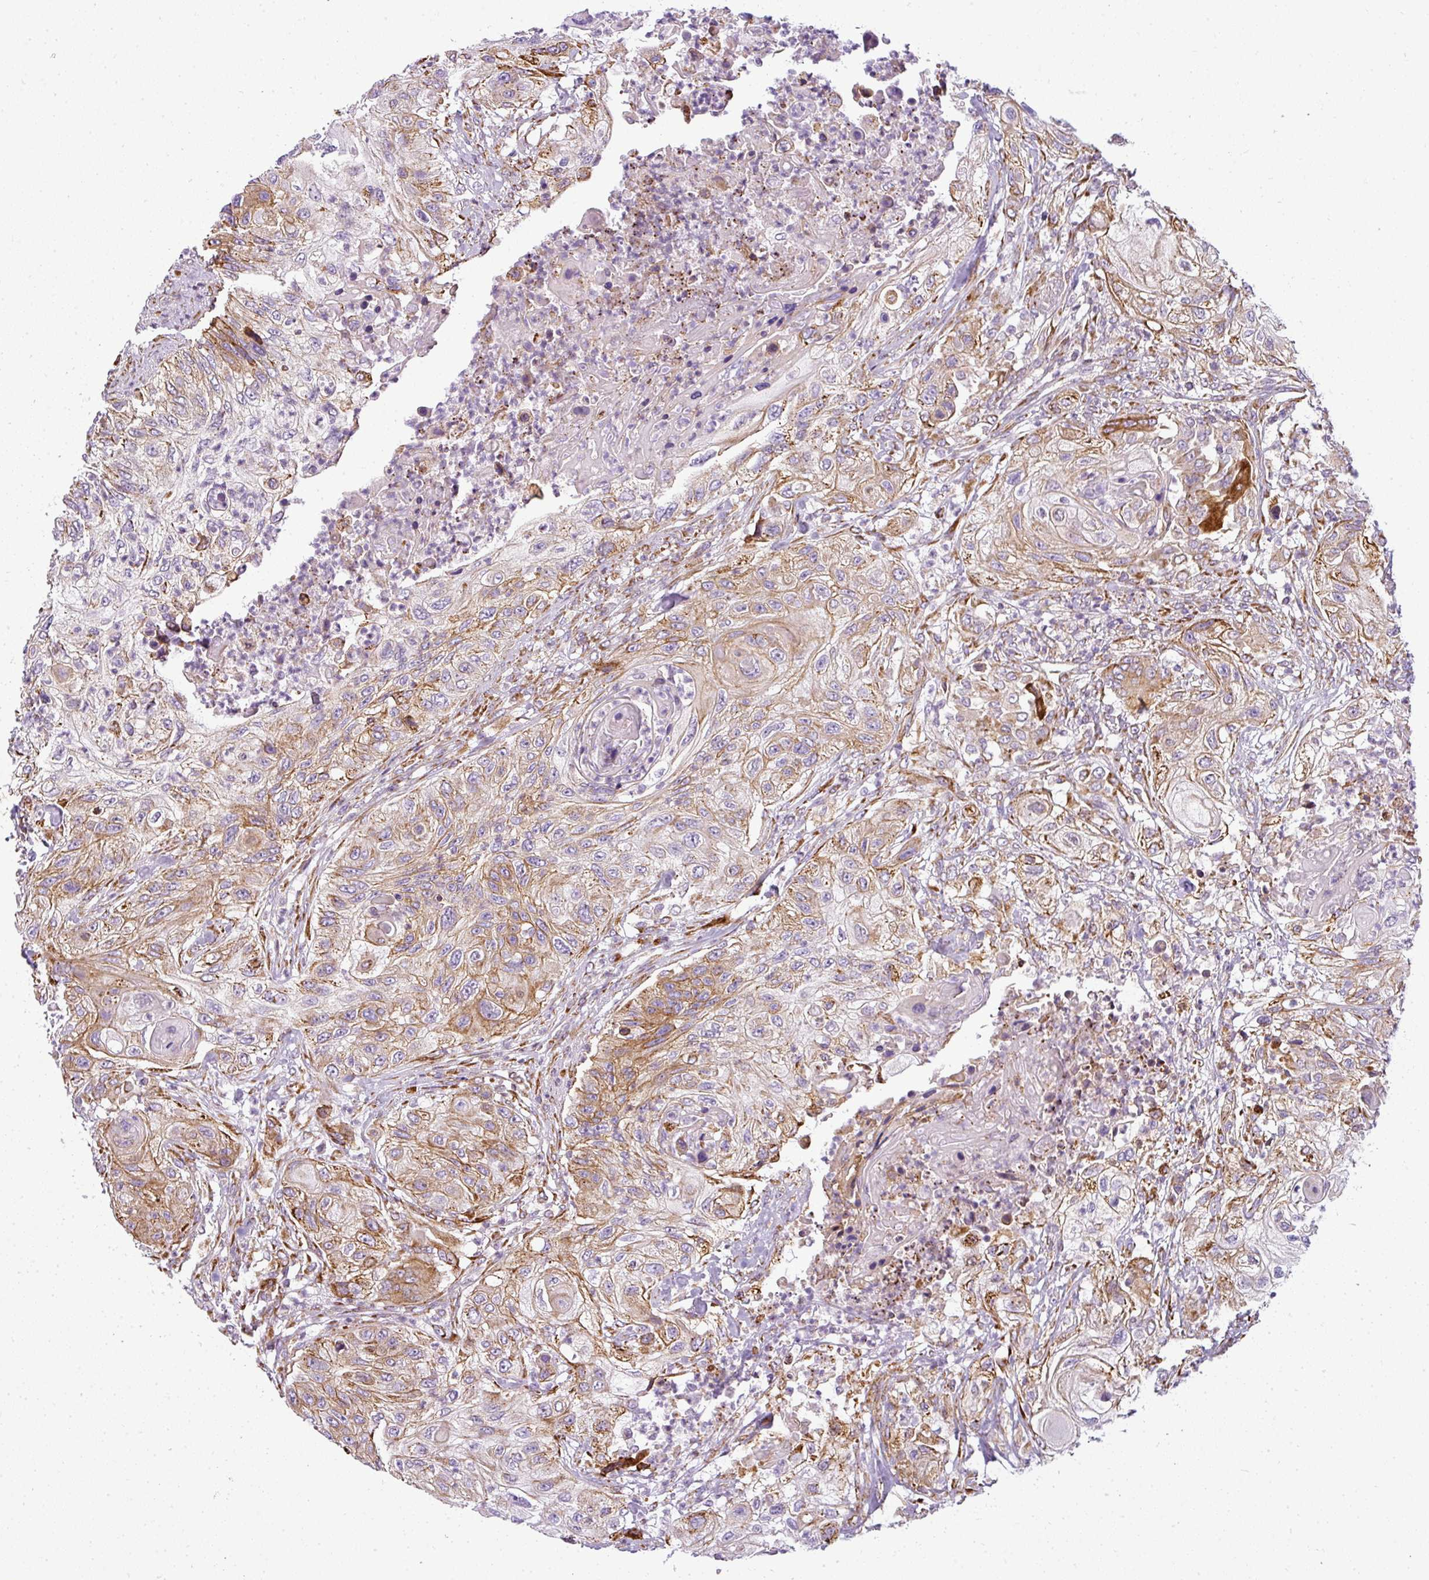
{"staining": {"intensity": "moderate", "quantity": "25%-75%", "location": "cytoplasmic/membranous"}, "tissue": "urothelial cancer", "cell_type": "Tumor cells", "image_type": "cancer", "snomed": [{"axis": "morphology", "description": "Urothelial carcinoma, High grade"}, {"axis": "topography", "description": "Urinary bladder"}], "caption": "Human high-grade urothelial carcinoma stained for a protein (brown) reveals moderate cytoplasmic/membranous positive staining in approximately 25%-75% of tumor cells.", "gene": "ANKRD18A", "patient": {"sex": "female", "age": 60}}